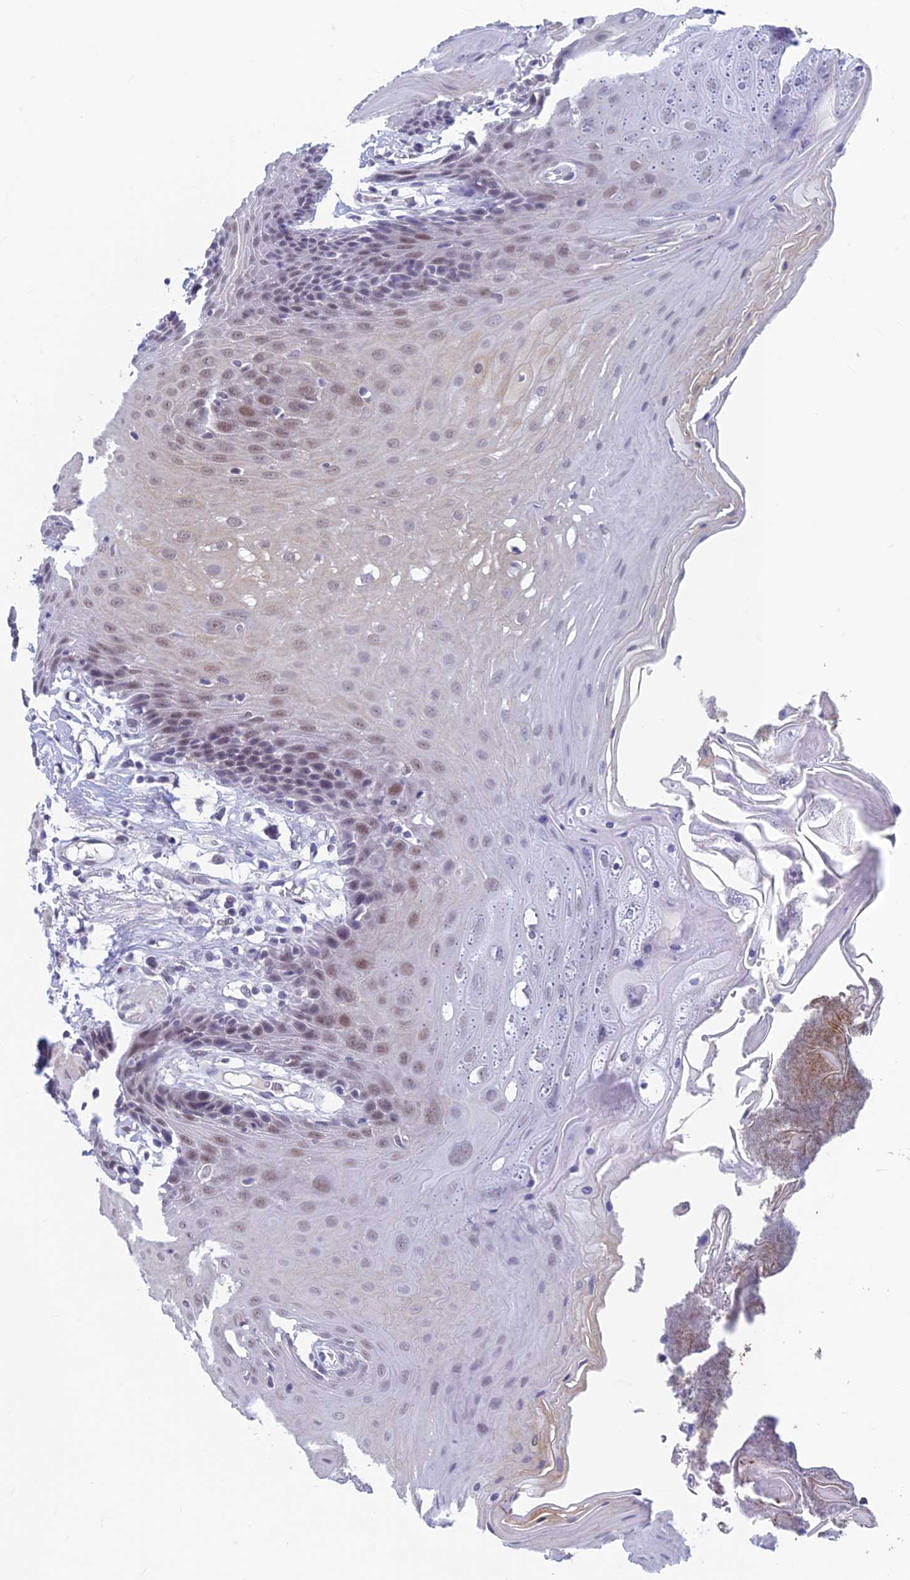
{"staining": {"intensity": "moderate", "quantity": "<25%", "location": "nuclear"}, "tissue": "oral mucosa", "cell_type": "Squamous epithelial cells", "image_type": "normal", "snomed": [{"axis": "morphology", "description": "Normal tissue, NOS"}, {"axis": "morphology", "description": "Squamous cell carcinoma, NOS"}, {"axis": "topography", "description": "Skeletal muscle"}, {"axis": "topography", "description": "Oral tissue"}, {"axis": "topography", "description": "Salivary gland"}, {"axis": "topography", "description": "Head-Neck"}], "caption": "Protein staining shows moderate nuclear staining in about <25% of squamous epithelial cells in unremarkable oral mucosa.", "gene": "ASH2L", "patient": {"sex": "male", "age": 54}}